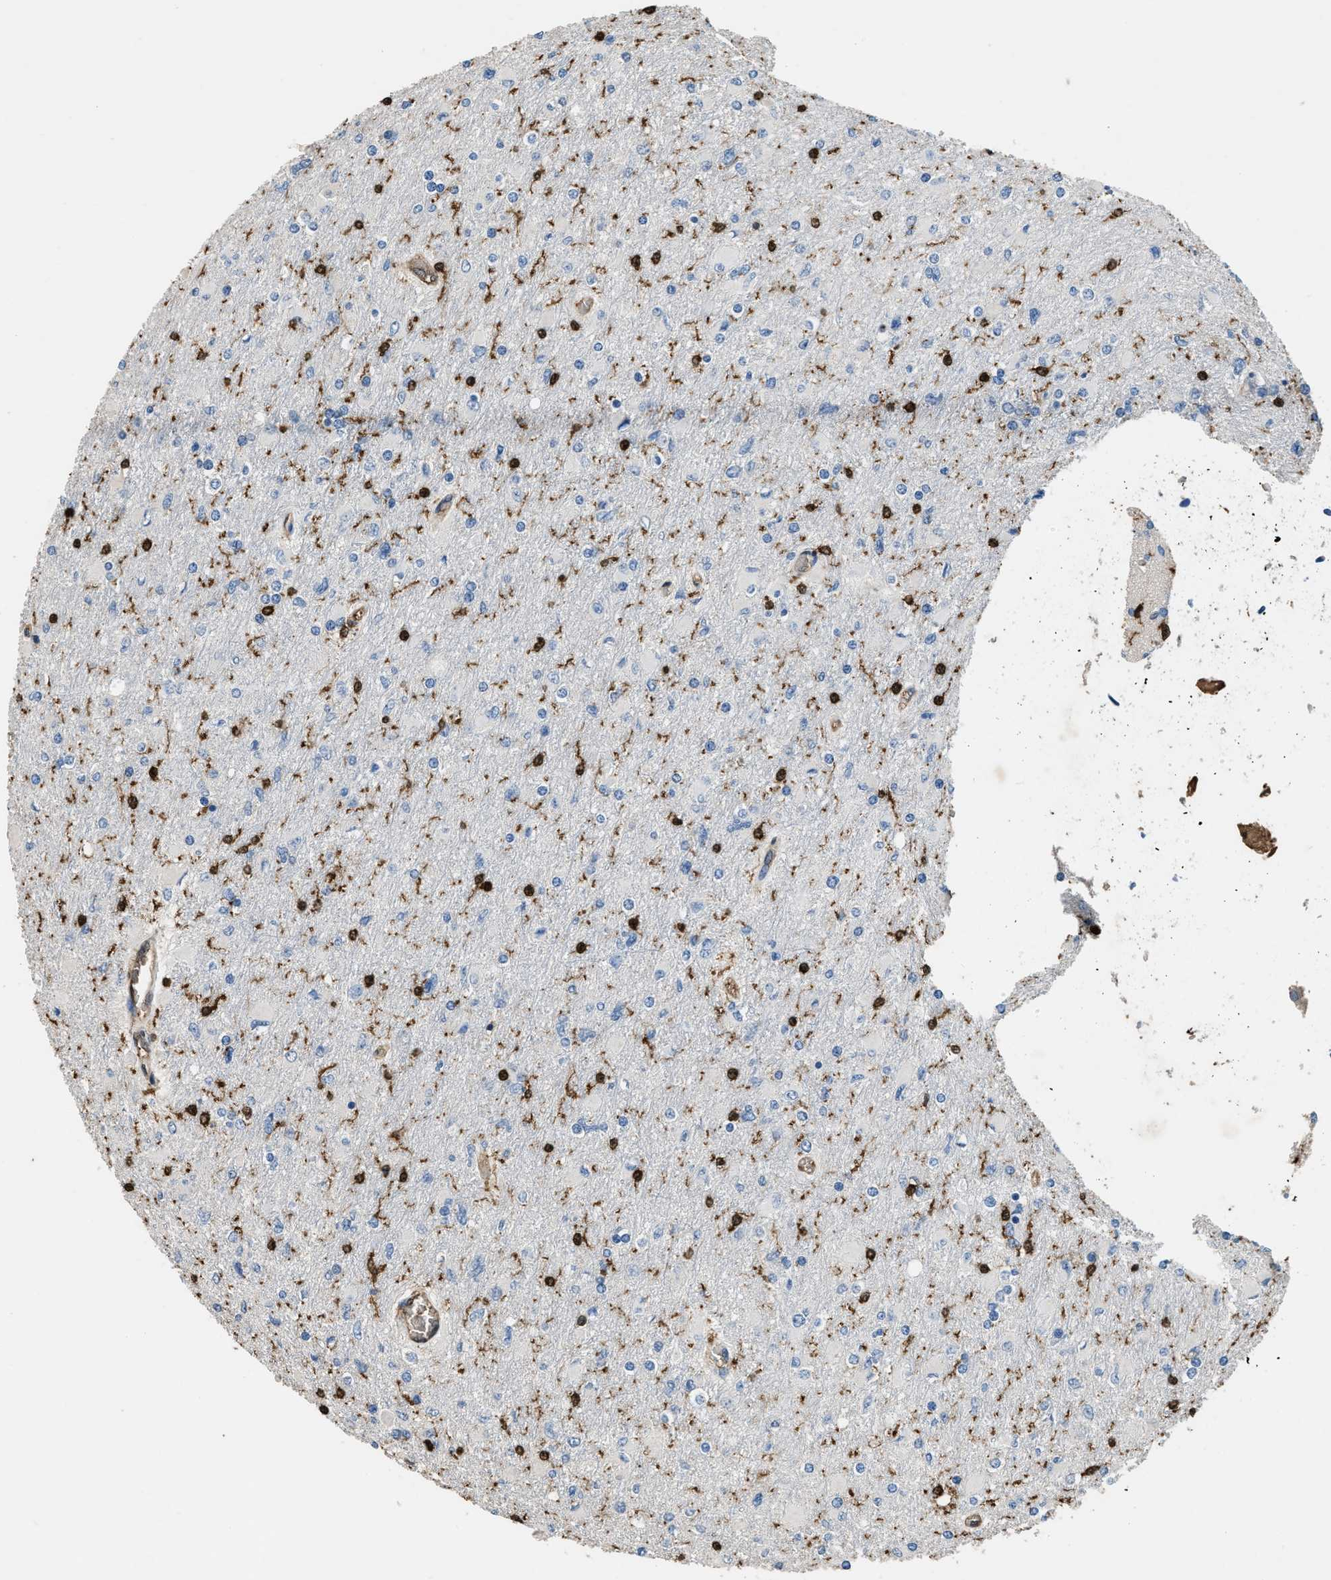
{"staining": {"intensity": "strong", "quantity": "<25%", "location": "nuclear"}, "tissue": "glioma", "cell_type": "Tumor cells", "image_type": "cancer", "snomed": [{"axis": "morphology", "description": "Glioma, malignant, High grade"}, {"axis": "topography", "description": "Cerebral cortex"}], "caption": "Glioma stained with IHC reveals strong nuclear positivity in about <25% of tumor cells. Immunohistochemistry stains the protein of interest in brown and the nuclei are stained blue.", "gene": "ARHGDIB", "patient": {"sex": "female", "age": 36}}